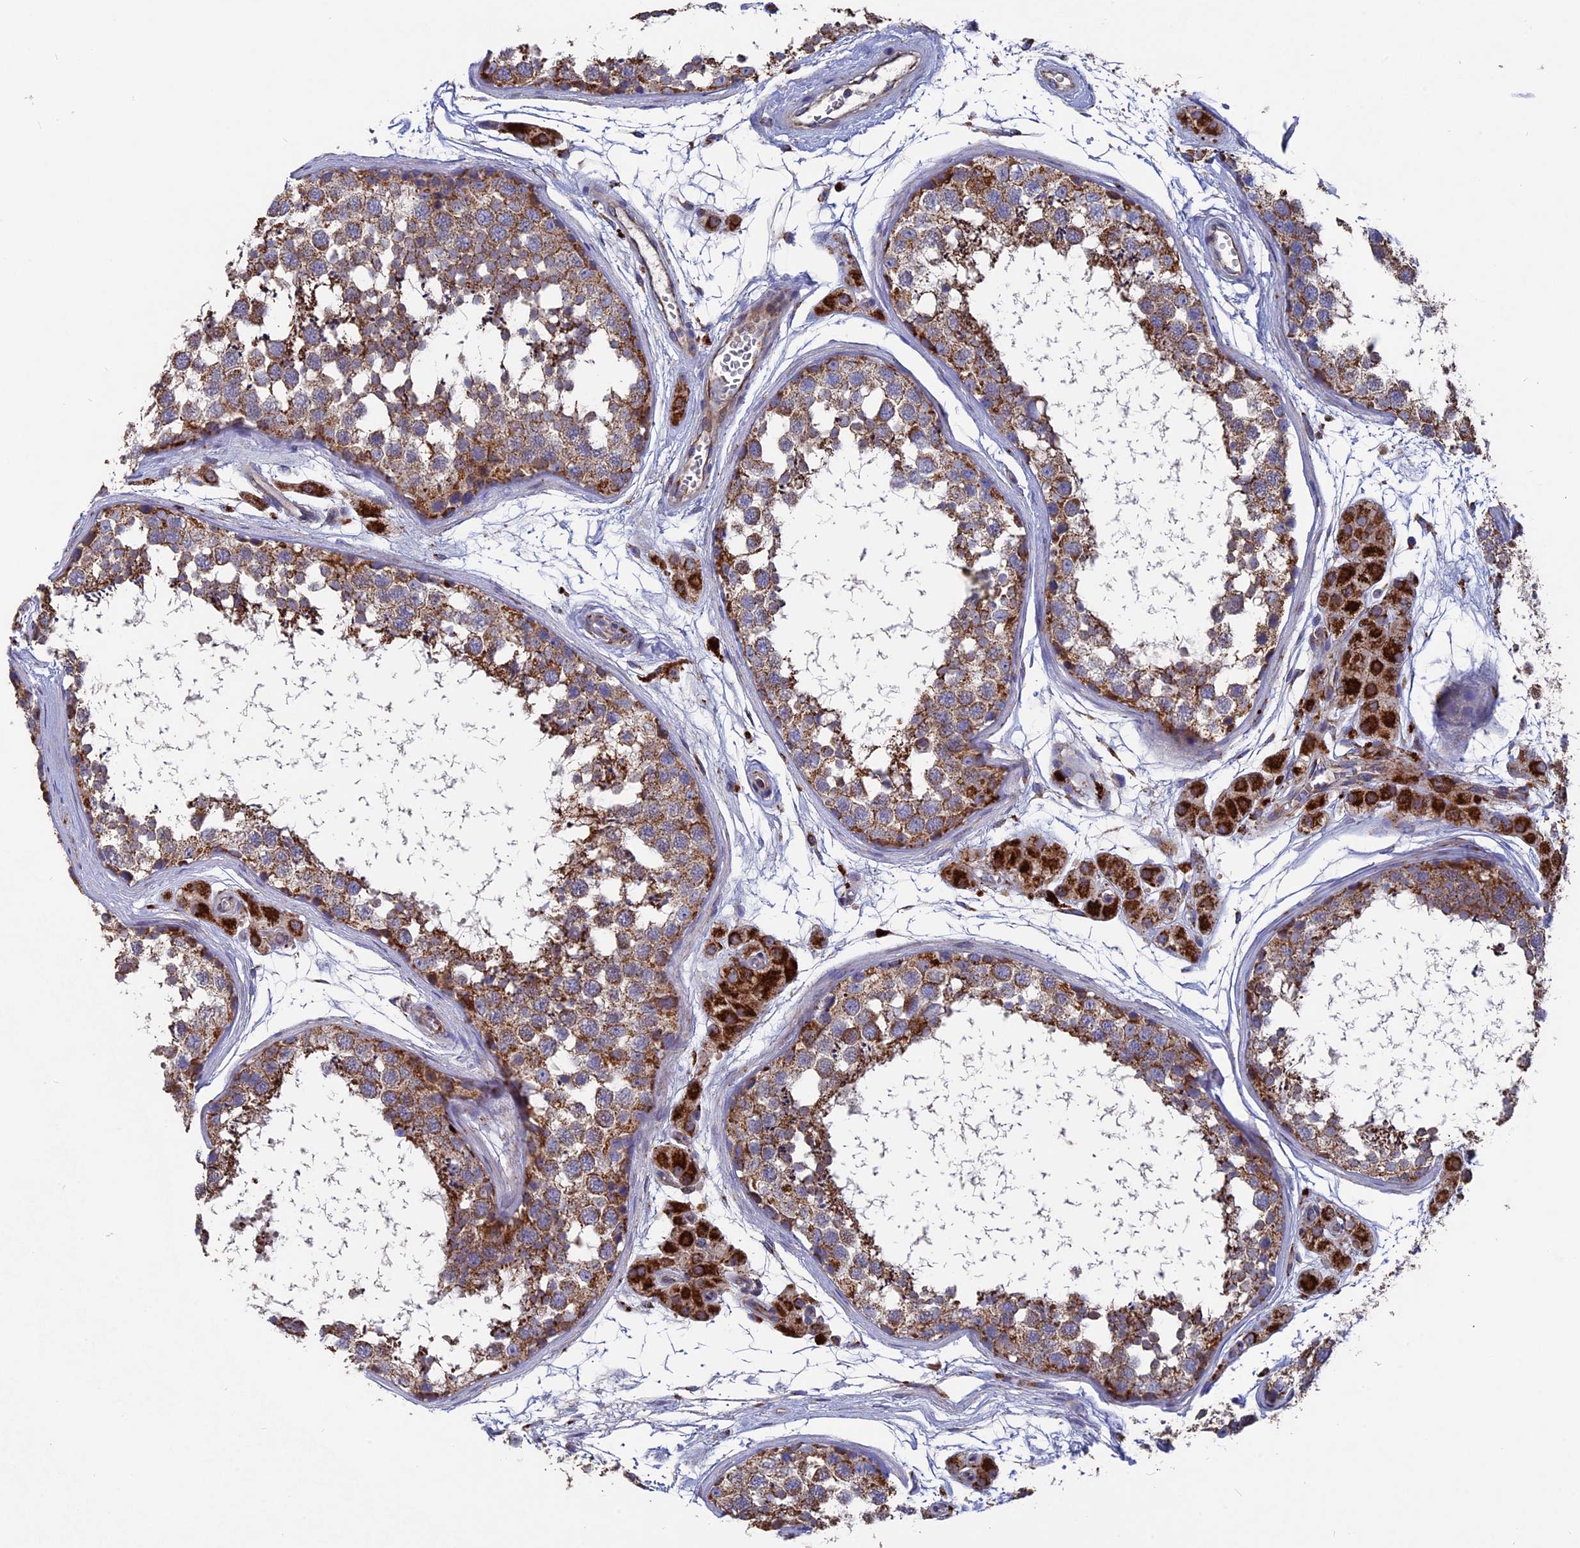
{"staining": {"intensity": "moderate", "quantity": ">75%", "location": "cytoplasmic/membranous"}, "tissue": "testis", "cell_type": "Cells in seminiferous ducts", "image_type": "normal", "snomed": [{"axis": "morphology", "description": "Normal tissue, NOS"}, {"axis": "topography", "description": "Testis"}], "caption": "Immunohistochemical staining of benign testis shows >75% levels of moderate cytoplasmic/membranous protein positivity in about >75% of cells in seminiferous ducts. The staining is performed using DAB brown chromogen to label protein expression. The nuclei are counter-stained blue using hematoxylin.", "gene": "TGFA", "patient": {"sex": "male", "age": 56}}